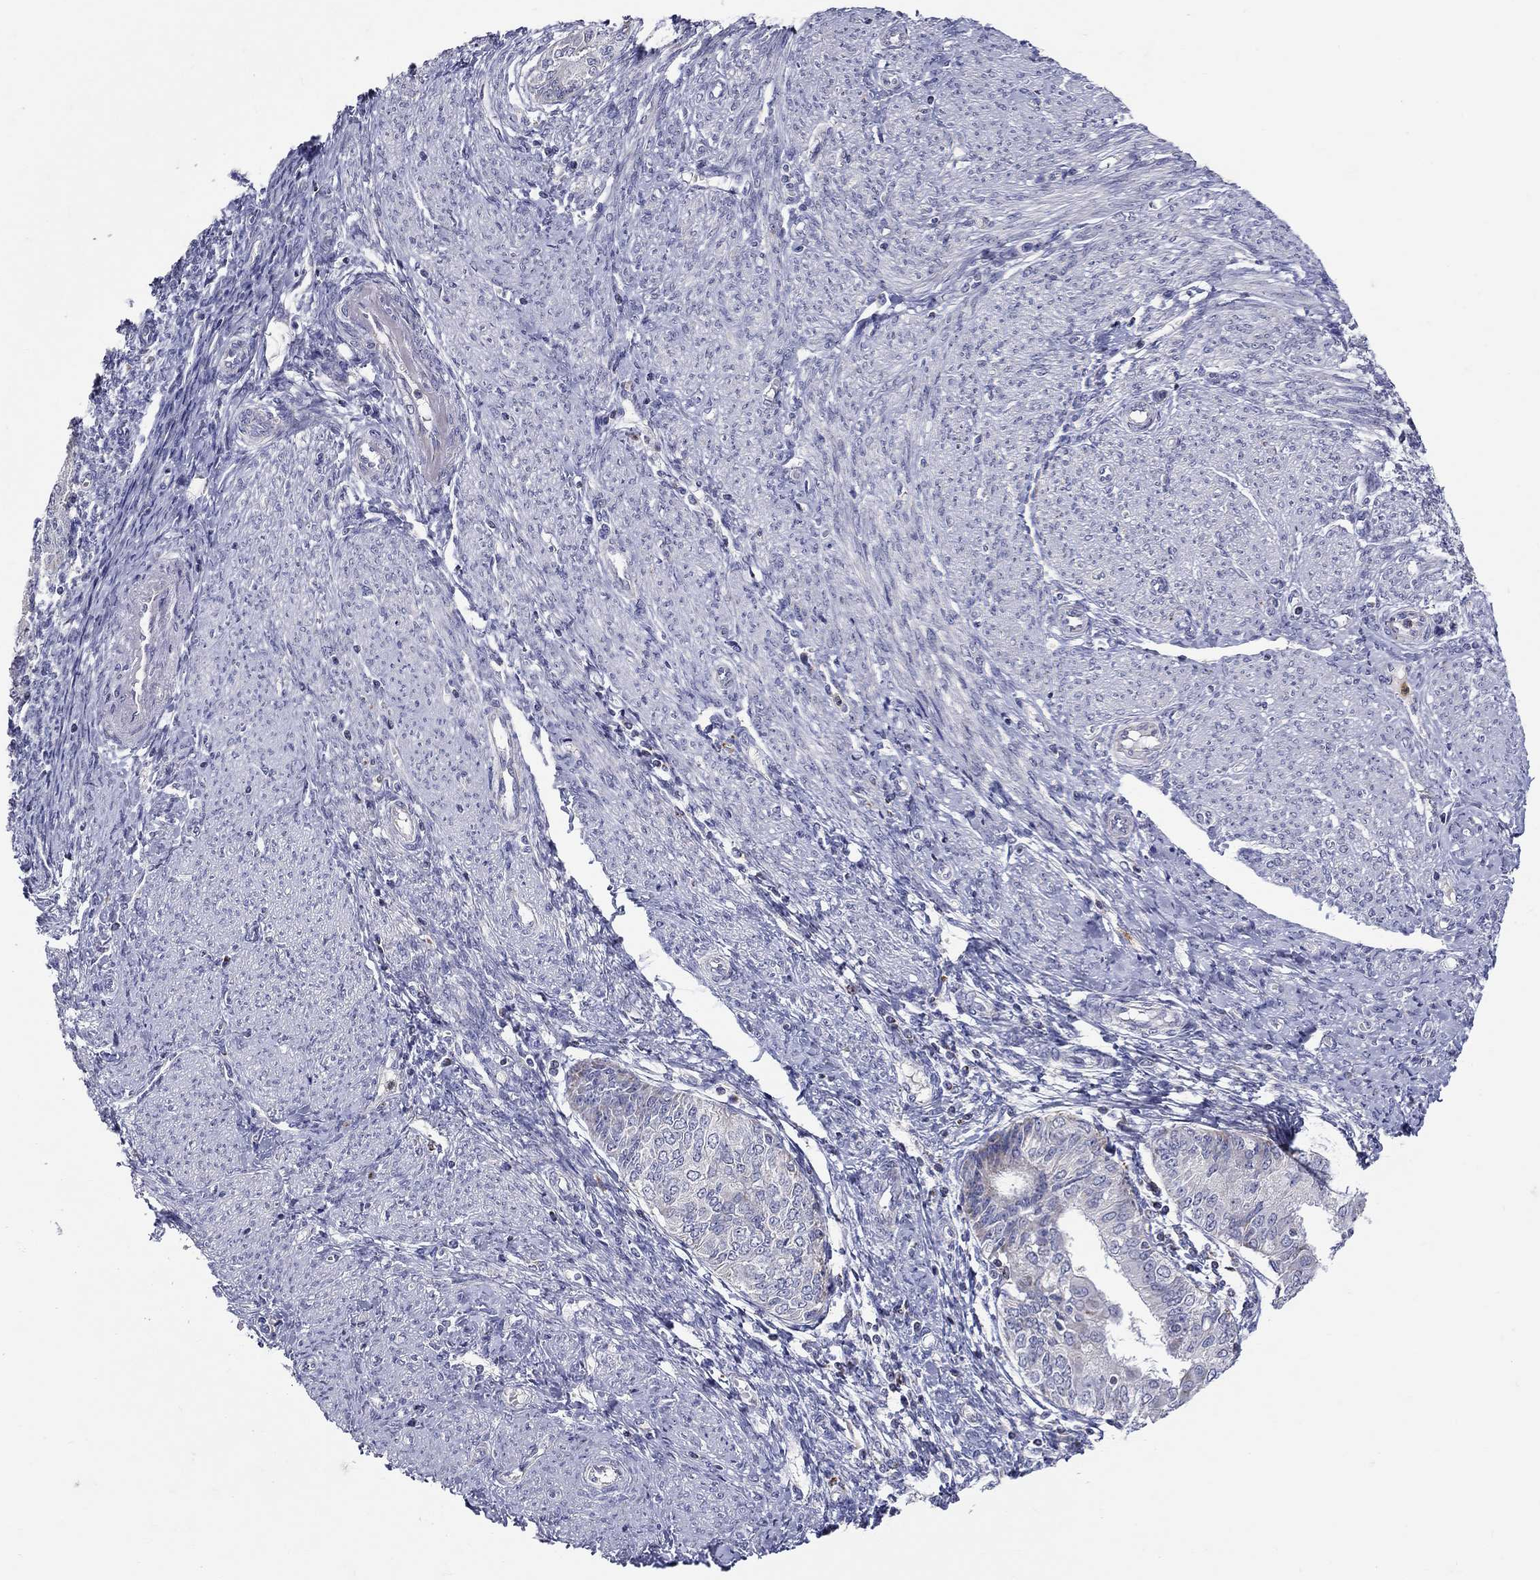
{"staining": {"intensity": "negative", "quantity": "none", "location": "none"}, "tissue": "endometrial cancer", "cell_type": "Tumor cells", "image_type": "cancer", "snomed": [{"axis": "morphology", "description": "Adenocarcinoma, NOS"}, {"axis": "topography", "description": "Endometrium"}], "caption": "Human adenocarcinoma (endometrial) stained for a protein using IHC displays no positivity in tumor cells.", "gene": "HMX2", "patient": {"sex": "female", "age": 68}}